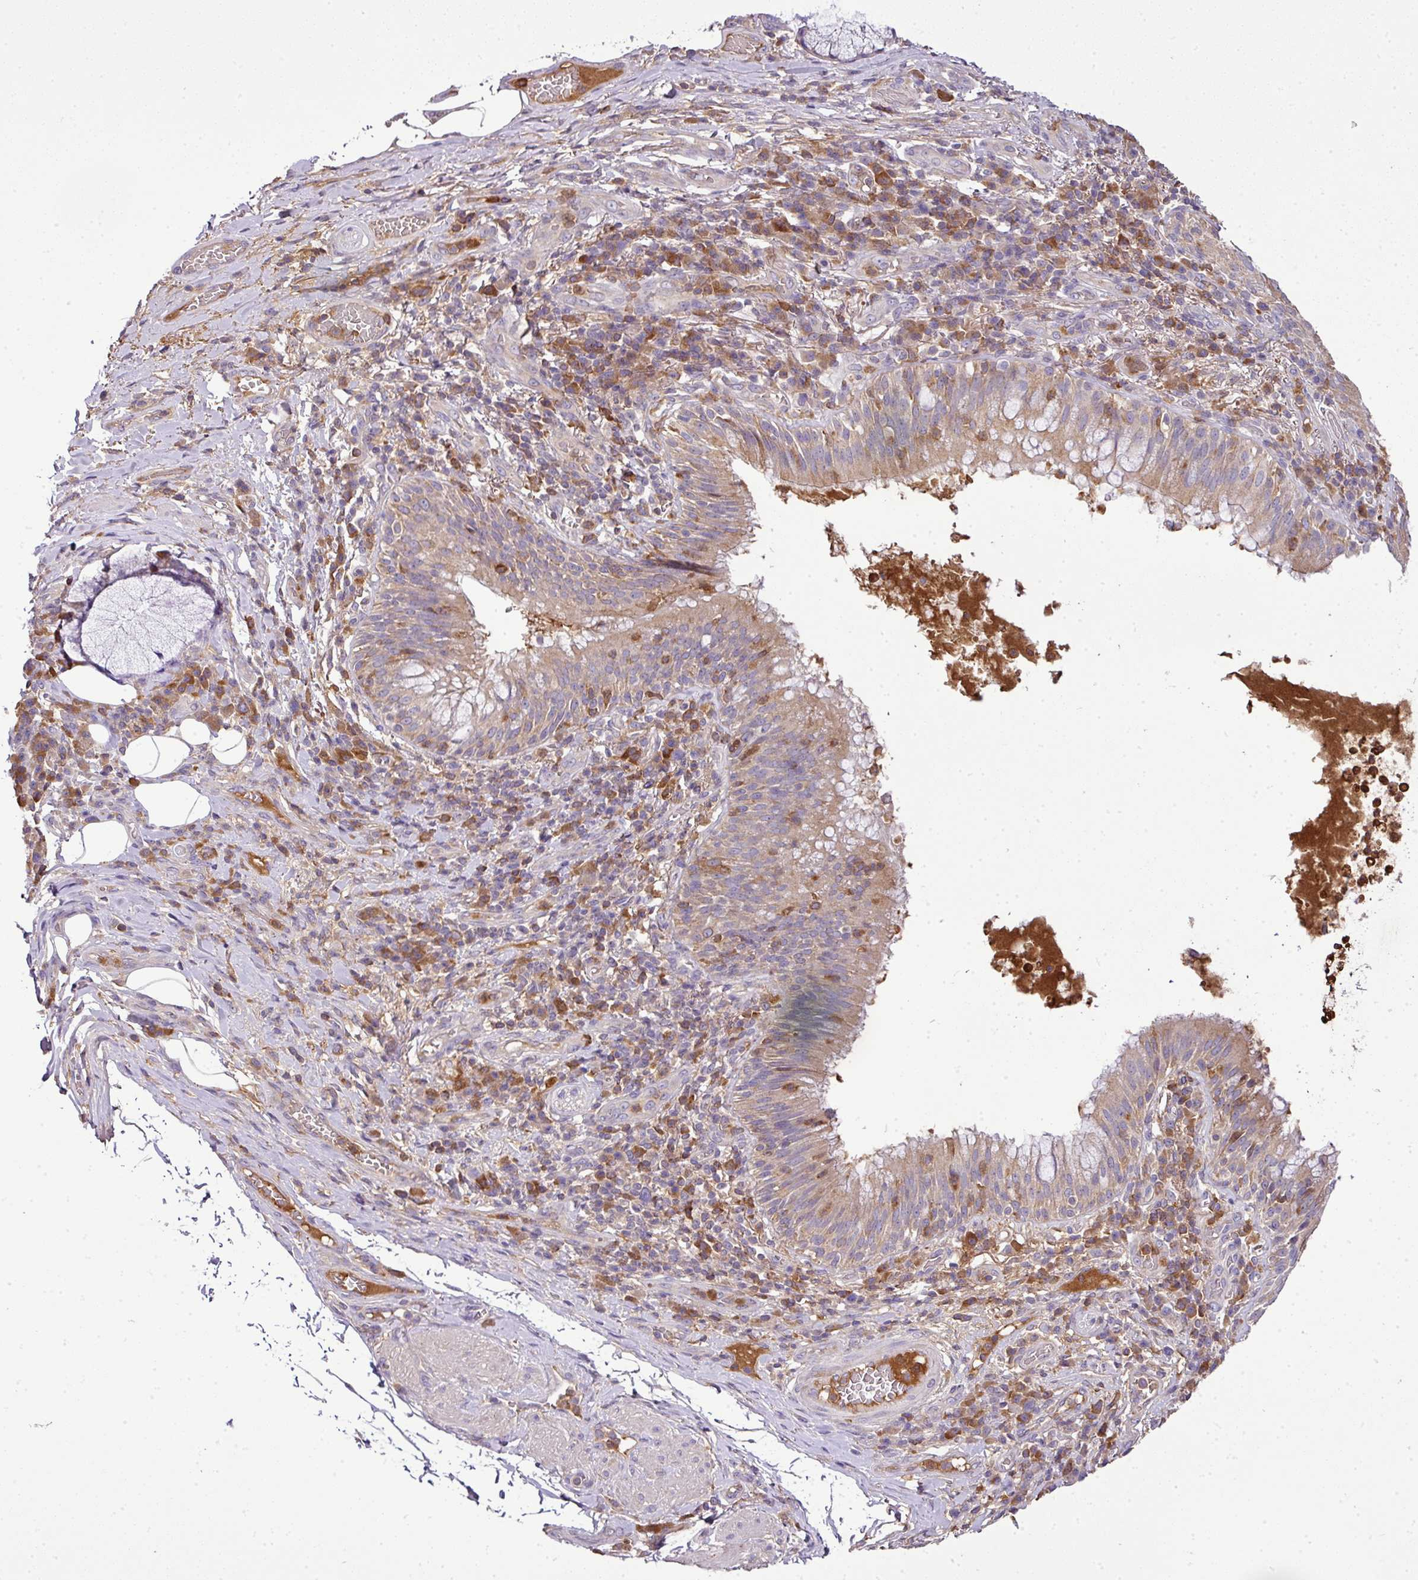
{"staining": {"intensity": "moderate", "quantity": ">75%", "location": "cytoplasmic/membranous"}, "tissue": "bronchus", "cell_type": "Respiratory epithelial cells", "image_type": "normal", "snomed": [{"axis": "morphology", "description": "Normal tissue, NOS"}, {"axis": "topography", "description": "Cartilage tissue"}, {"axis": "topography", "description": "Bronchus"}], "caption": "Unremarkable bronchus shows moderate cytoplasmic/membranous expression in approximately >75% of respiratory epithelial cells.", "gene": "CAB39L", "patient": {"sex": "male", "age": 56}}